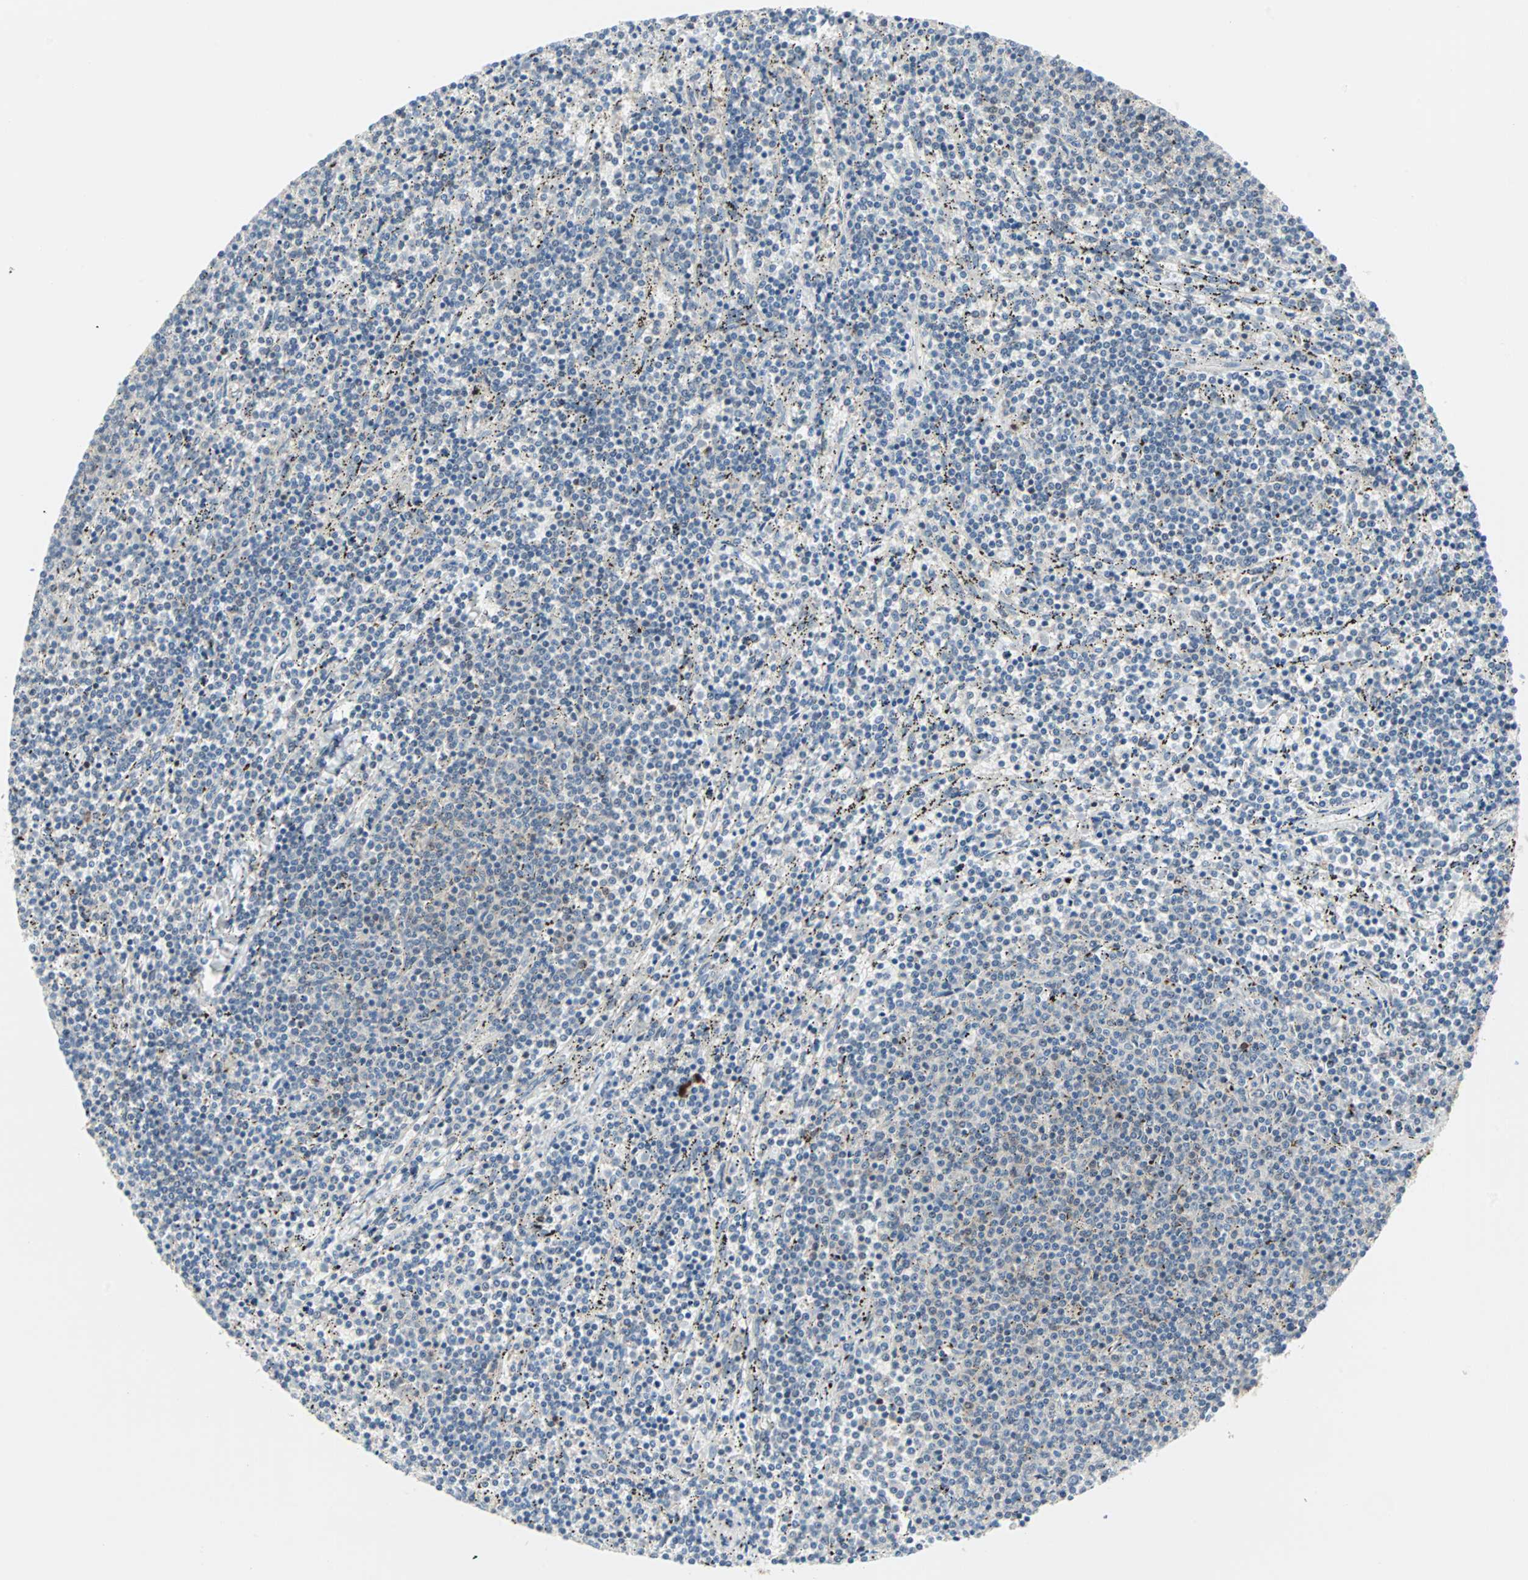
{"staining": {"intensity": "negative", "quantity": "none", "location": "none"}, "tissue": "lymphoma", "cell_type": "Tumor cells", "image_type": "cancer", "snomed": [{"axis": "morphology", "description": "Malignant lymphoma, non-Hodgkin's type, Low grade"}, {"axis": "topography", "description": "Spleen"}], "caption": "Immunohistochemical staining of low-grade malignant lymphoma, non-Hodgkin's type demonstrates no significant positivity in tumor cells.", "gene": "CASP3", "patient": {"sex": "female", "age": 50}}